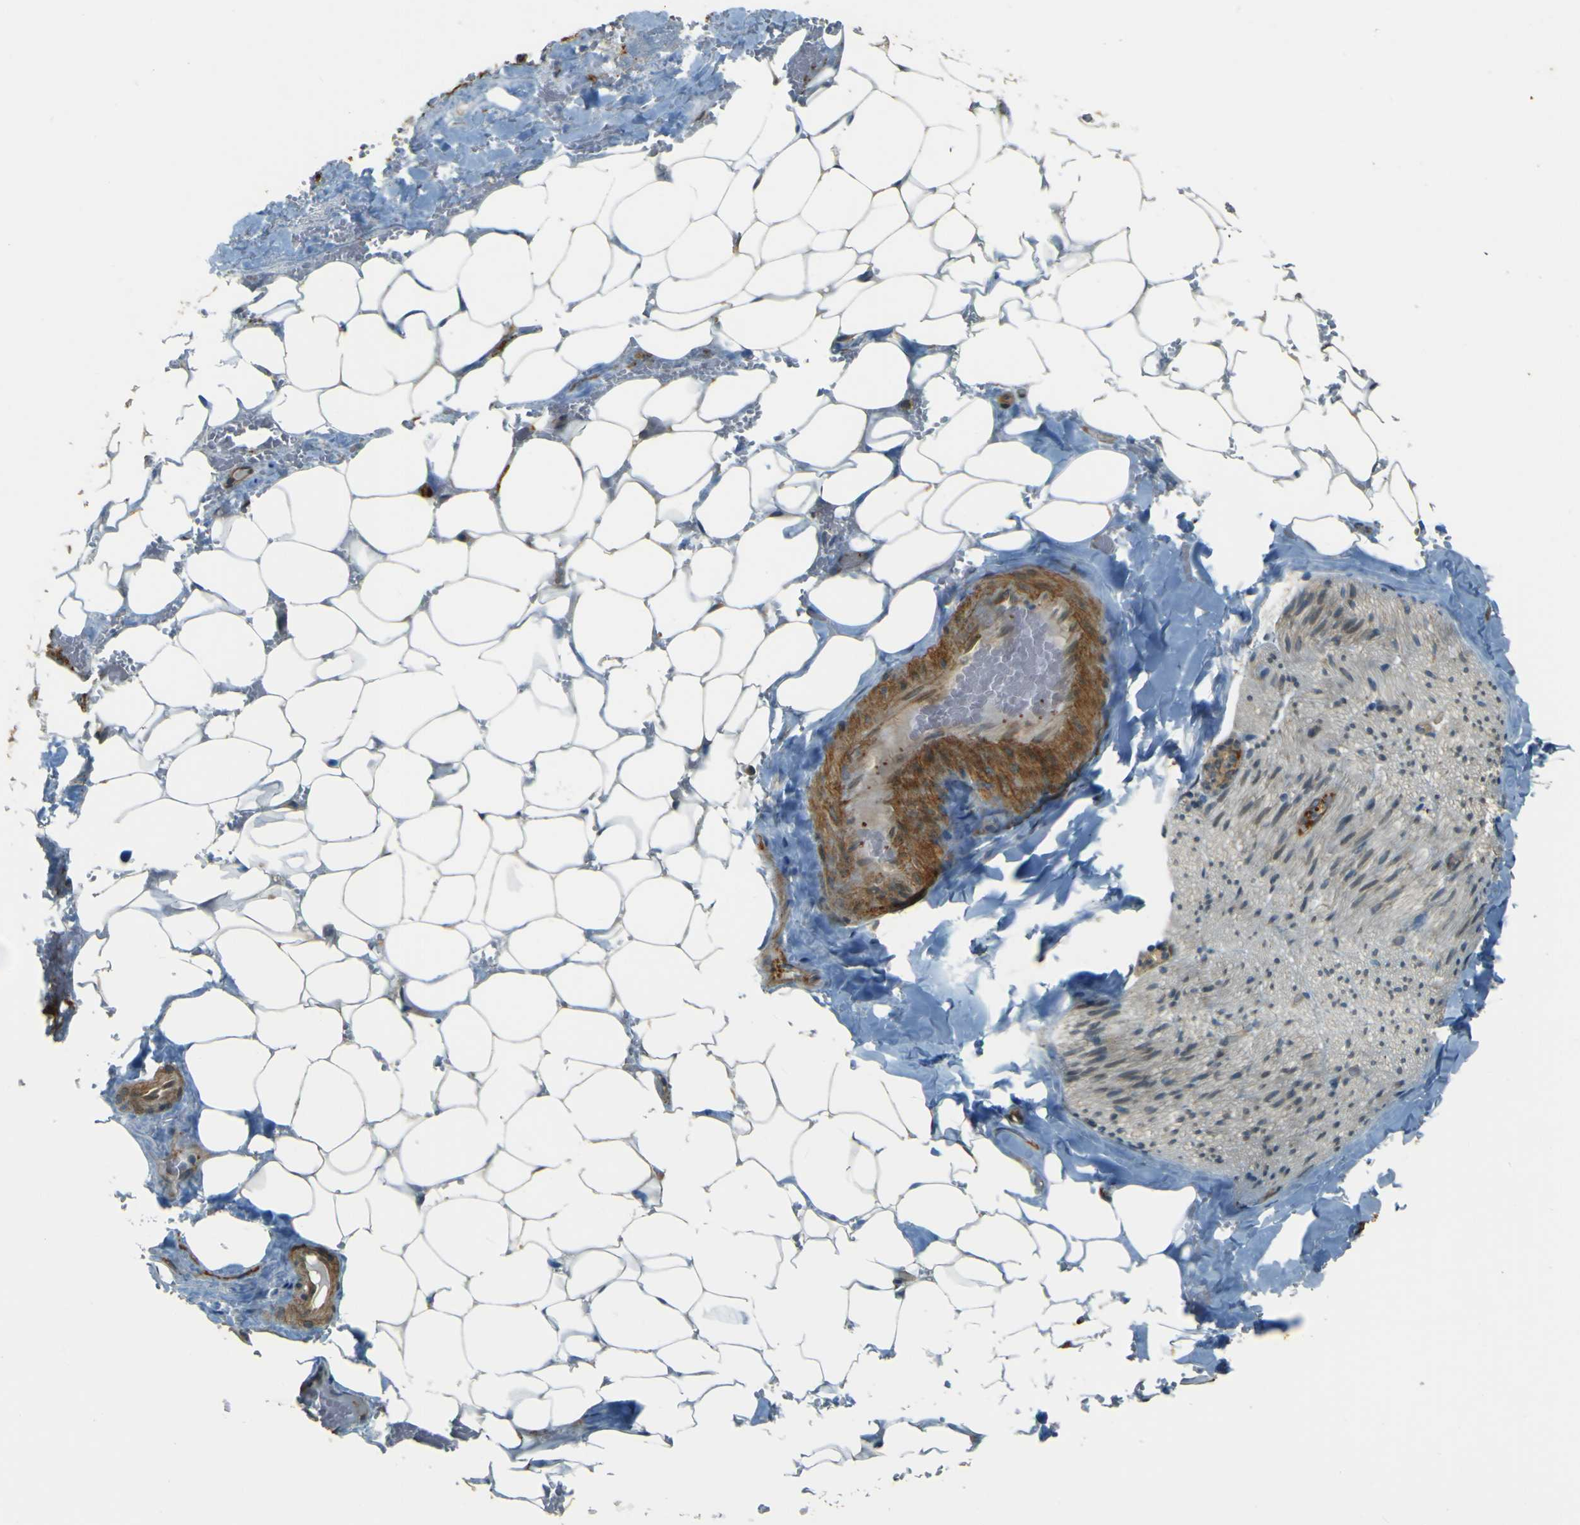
{"staining": {"intensity": "moderate", "quantity": ">75%", "location": "cytoplasmic/membranous"}, "tissue": "adipose tissue", "cell_type": "Adipocytes", "image_type": "normal", "snomed": [{"axis": "morphology", "description": "Normal tissue, NOS"}, {"axis": "topography", "description": "Peripheral nerve tissue"}], "caption": "A high-resolution photomicrograph shows immunohistochemistry (IHC) staining of normal adipose tissue, which reveals moderate cytoplasmic/membranous expression in about >75% of adipocytes. (DAB = brown stain, brightfield microscopy at high magnification).", "gene": "NEXN", "patient": {"sex": "male", "age": 70}}